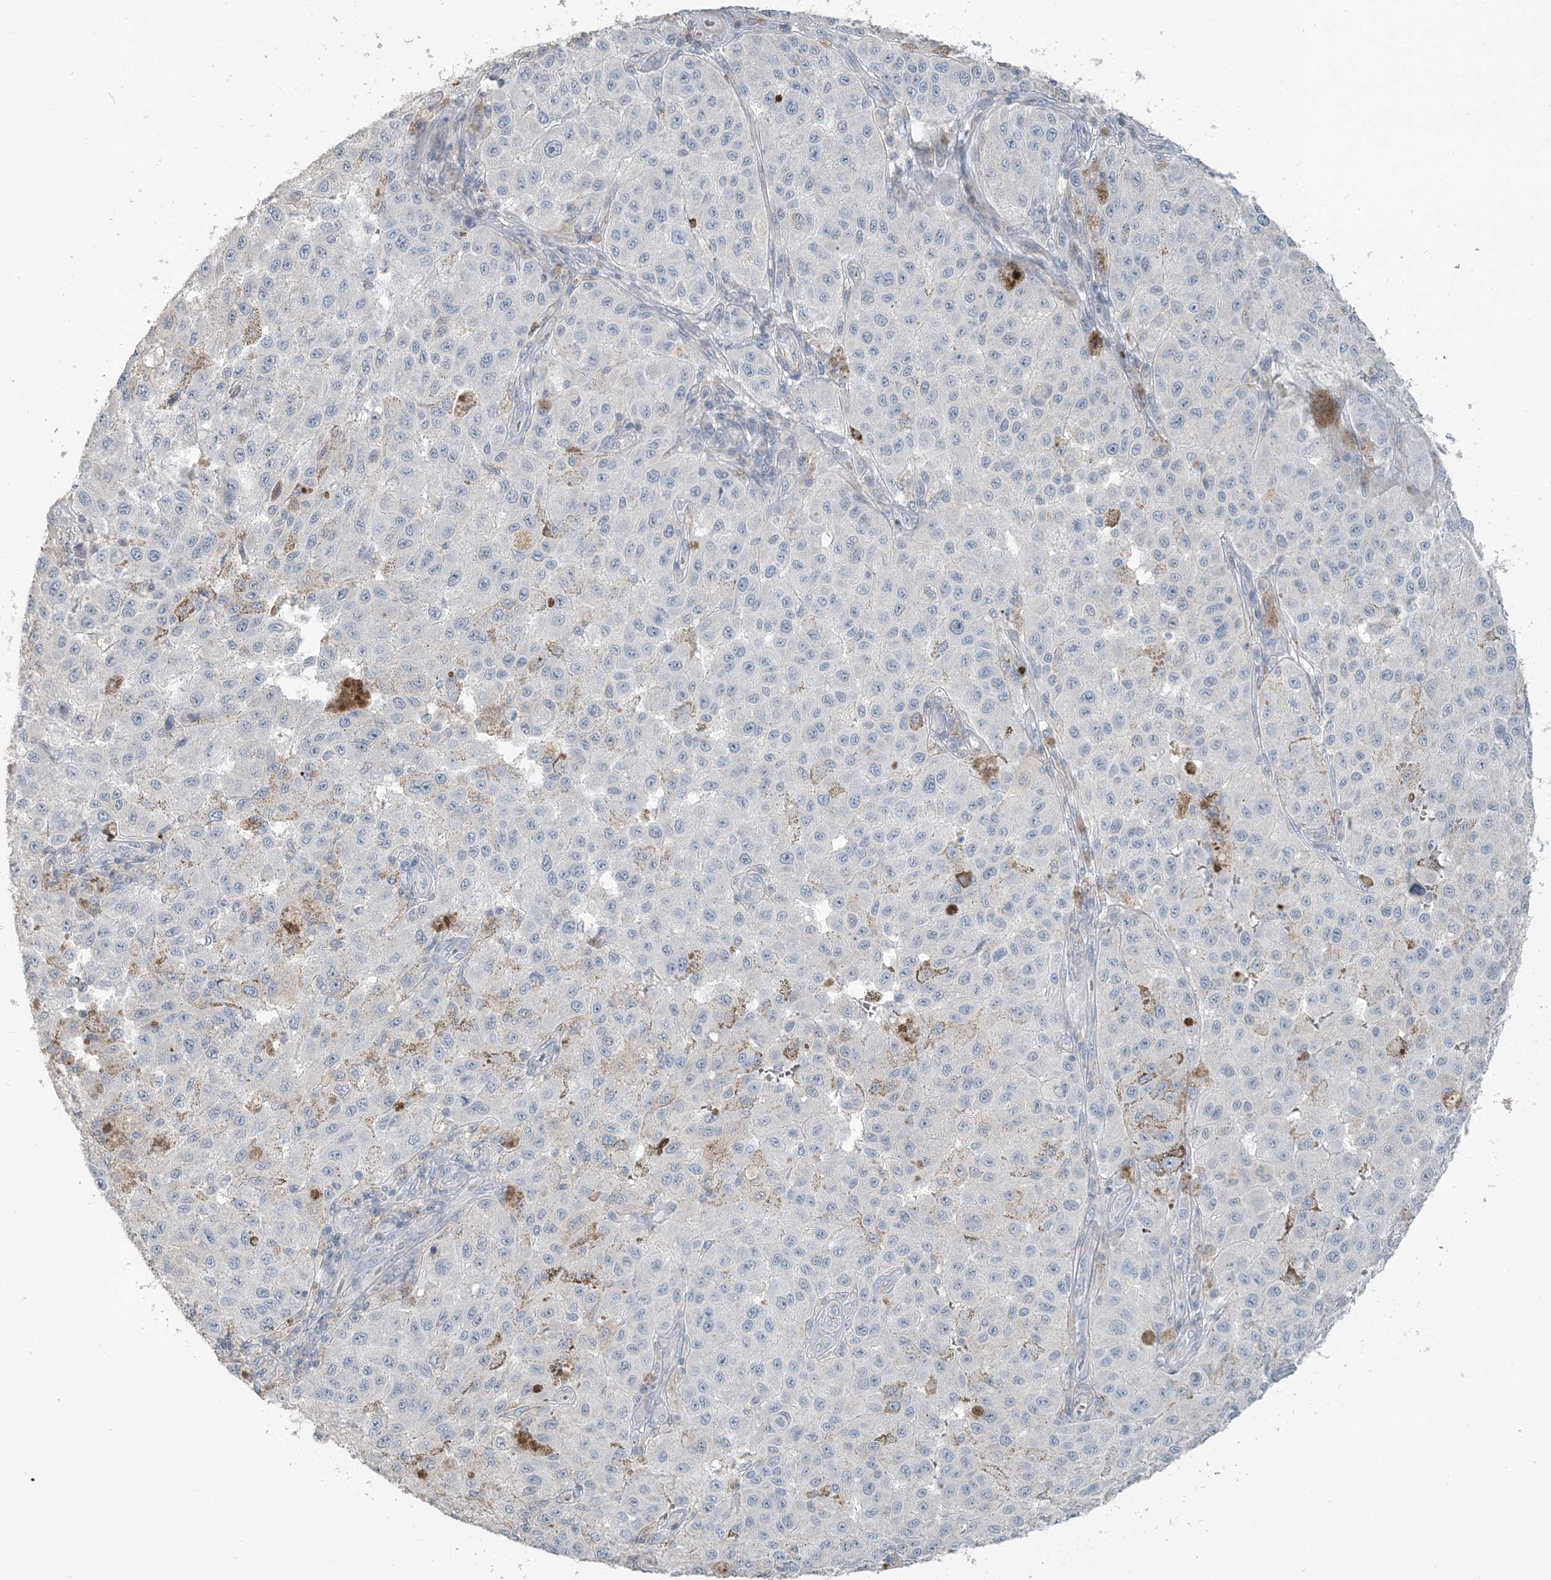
{"staining": {"intensity": "negative", "quantity": "none", "location": "none"}, "tissue": "melanoma", "cell_type": "Tumor cells", "image_type": "cancer", "snomed": [{"axis": "morphology", "description": "Malignant melanoma, NOS"}, {"axis": "topography", "description": "Skin"}], "caption": "Immunohistochemical staining of malignant melanoma displays no significant expression in tumor cells.", "gene": "NPHS2", "patient": {"sex": "female", "age": 64}}